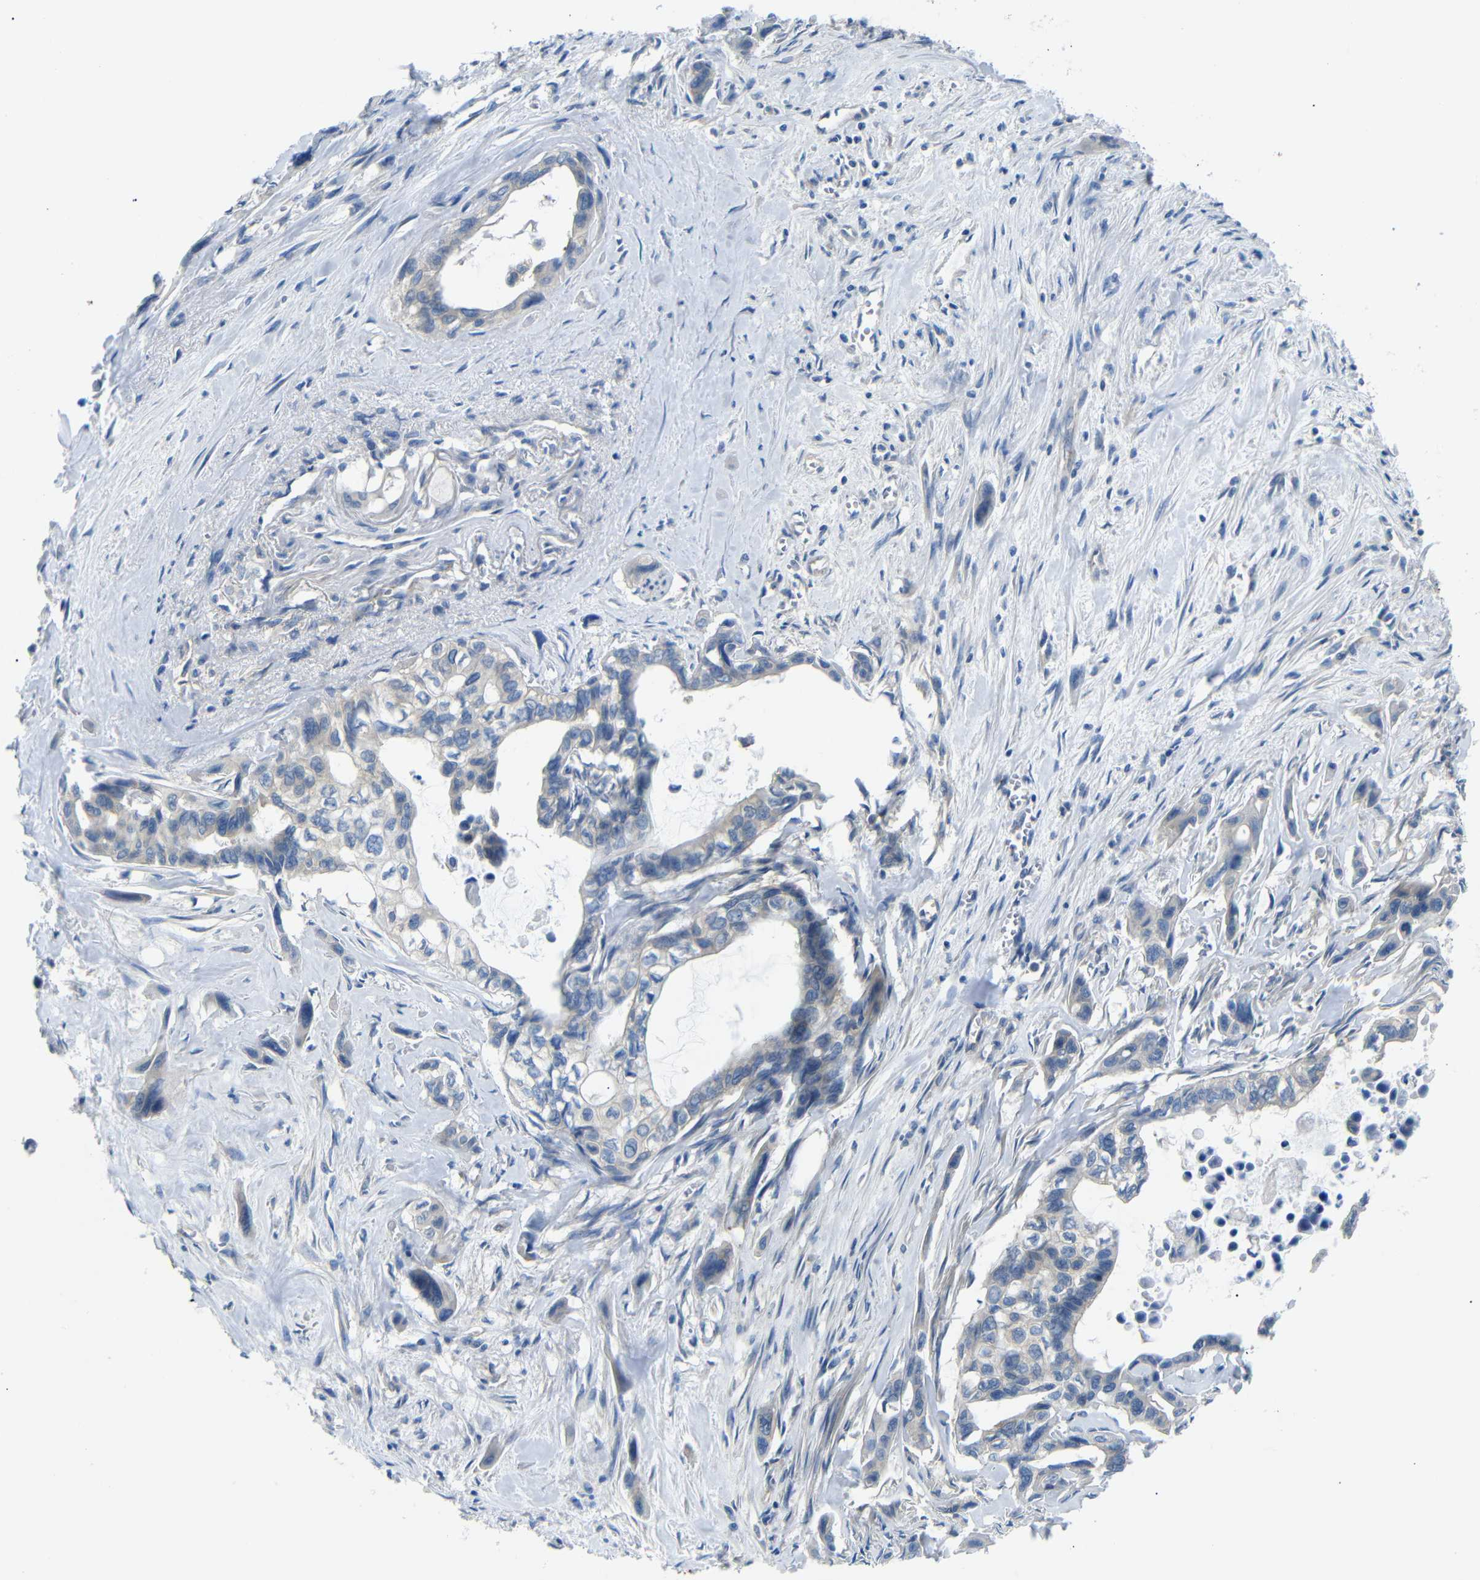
{"staining": {"intensity": "negative", "quantity": "none", "location": "none"}, "tissue": "pancreatic cancer", "cell_type": "Tumor cells", "image_type": "cancer", "snomed": [{"axis": "morphology", "description": "Adenocarcinoma, NOS"}, {"axis": "topography", "description": "Pancreas"}], "caption": "Protein analysis of adenocarcinoma (pancreatic) reveals no significant expression in tumor cells. Brightfield microscopy of IHC stained with DAB (brown) and hematoxylin (blue), captured at high magnification.", "gene": "DCP1A", "patient": {"sex": "male", "age": 73}}